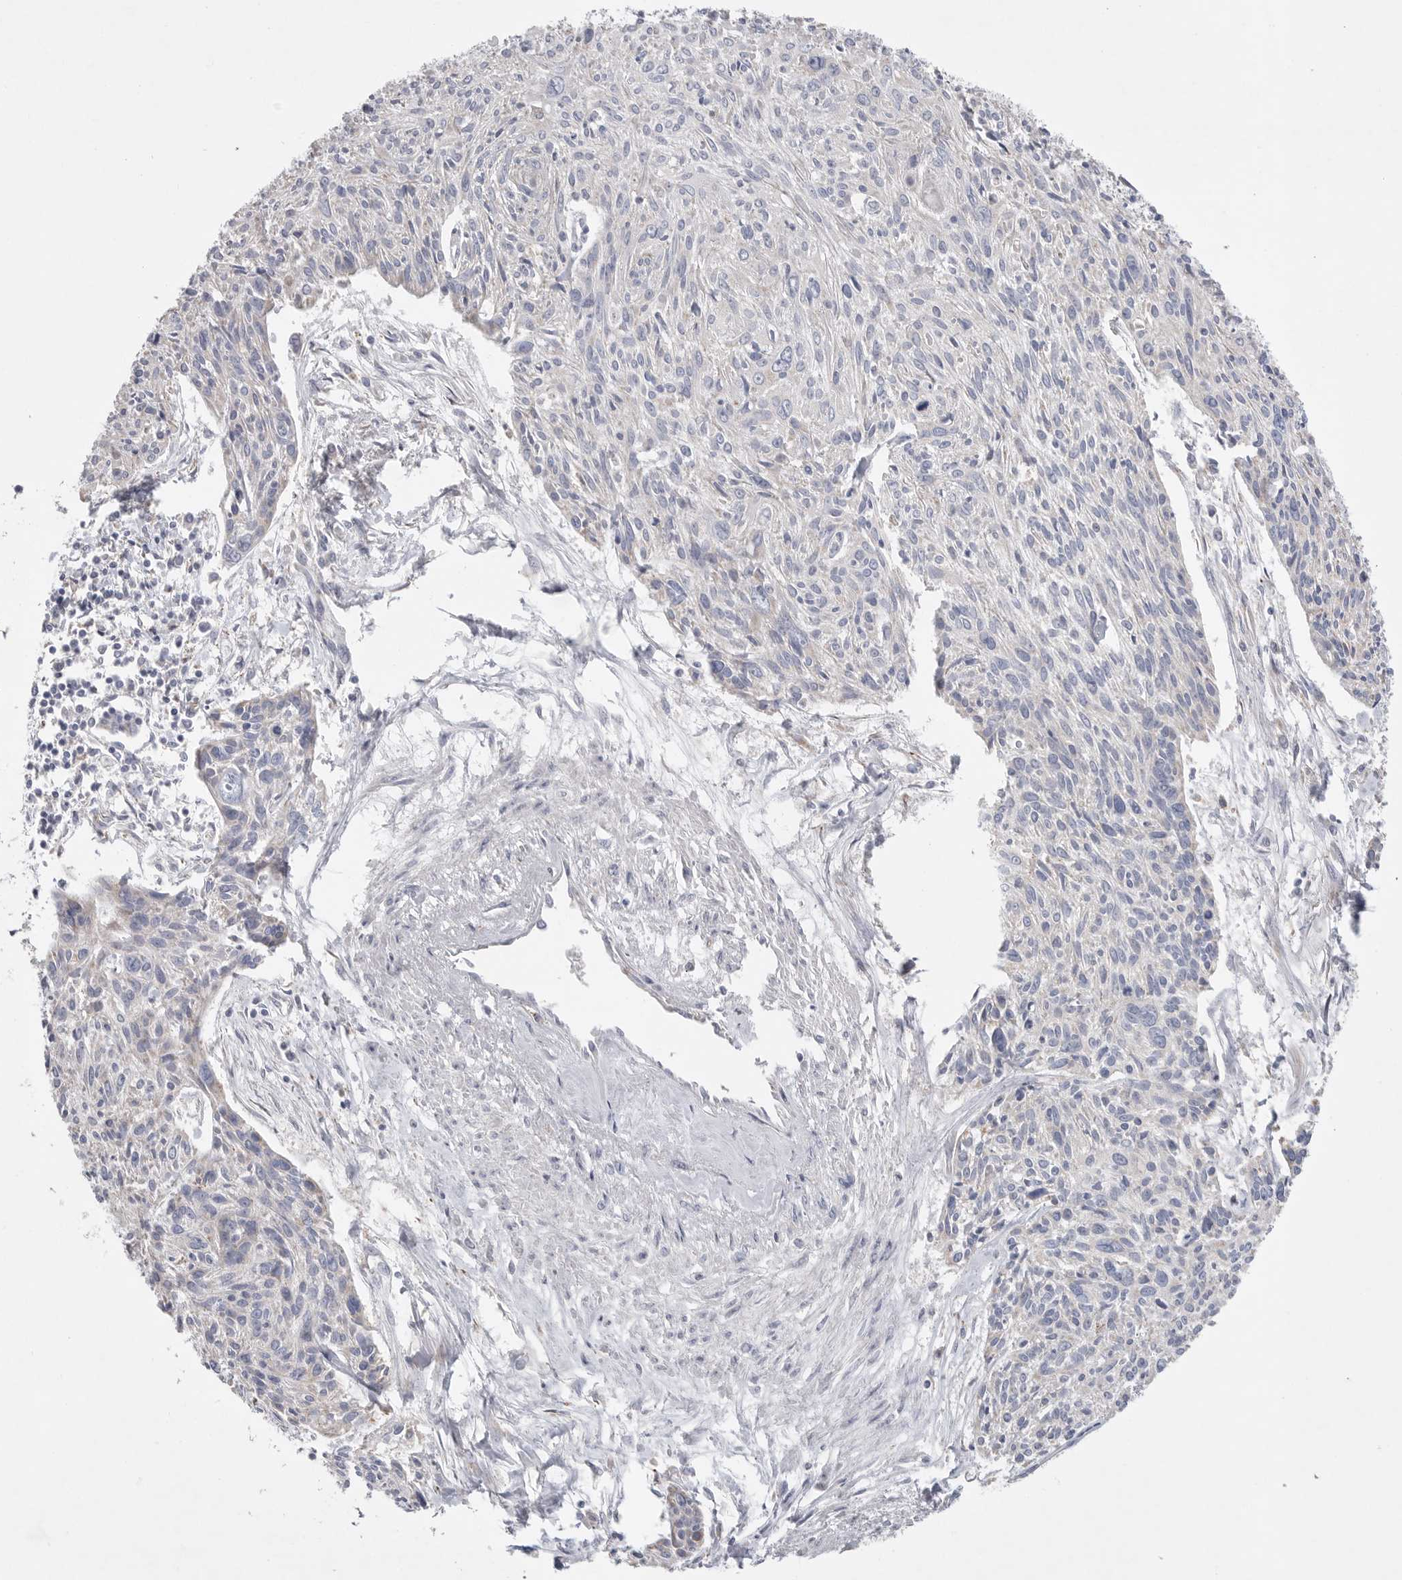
{"staining": {"intensity": "negative", "quantity": "none", "location": "none"}, "tissue": "cervical cancer", "cell_type": "Tumor cells", "image_type": "cancer", "snomed": [{"axis": "morphology", "description": "Squamous cell carcinoma, NOS"}, {"axis": "topography", "description": "Cervix"}], "caption": "A high-resolution histopathology image shows IHC staining of squamous cell carcinoma (cervical), which exhibits no significant positivity in tumor cells.", "gene": "CAMK2B", "patient": {"sex": "female", "age": 51}}